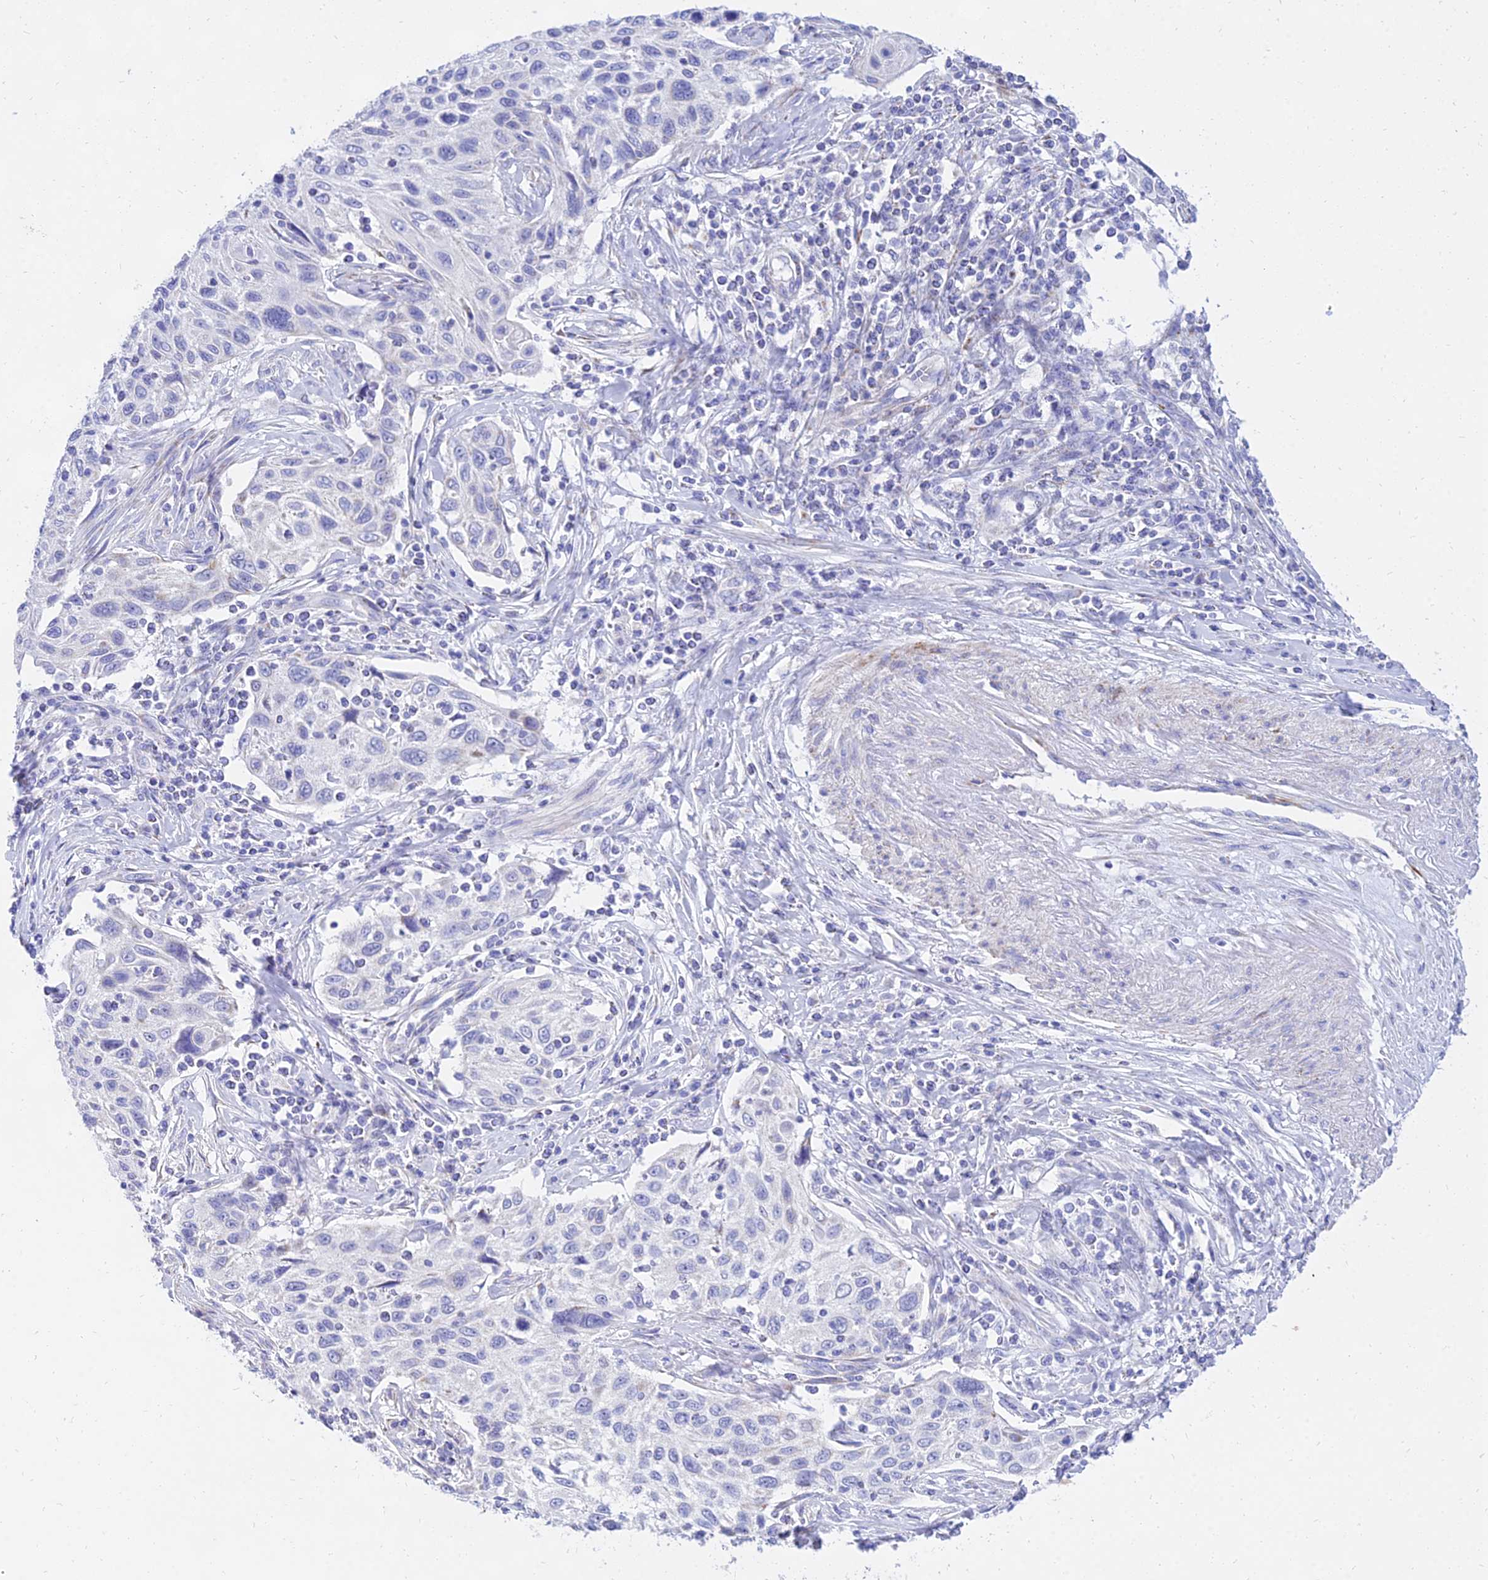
{"staining": {"intensity": "negative", "quantity": "none", "location": "none"}, "tissue": "cervical cancer", "cell_type": "Tumor cells", "image_type": "cancer", "snomed": [{"axis": "morphology", "description": "Squamous cell carcinoma, NOS"}, {"axis": "topography", "description": "Cervix"}], "caption": "Image shows no significant protein expression in tumor cells of squamous cell carcinoma (cervical).", "gene": "PKN3", "patient": {"sex": "female", "age": 70}}